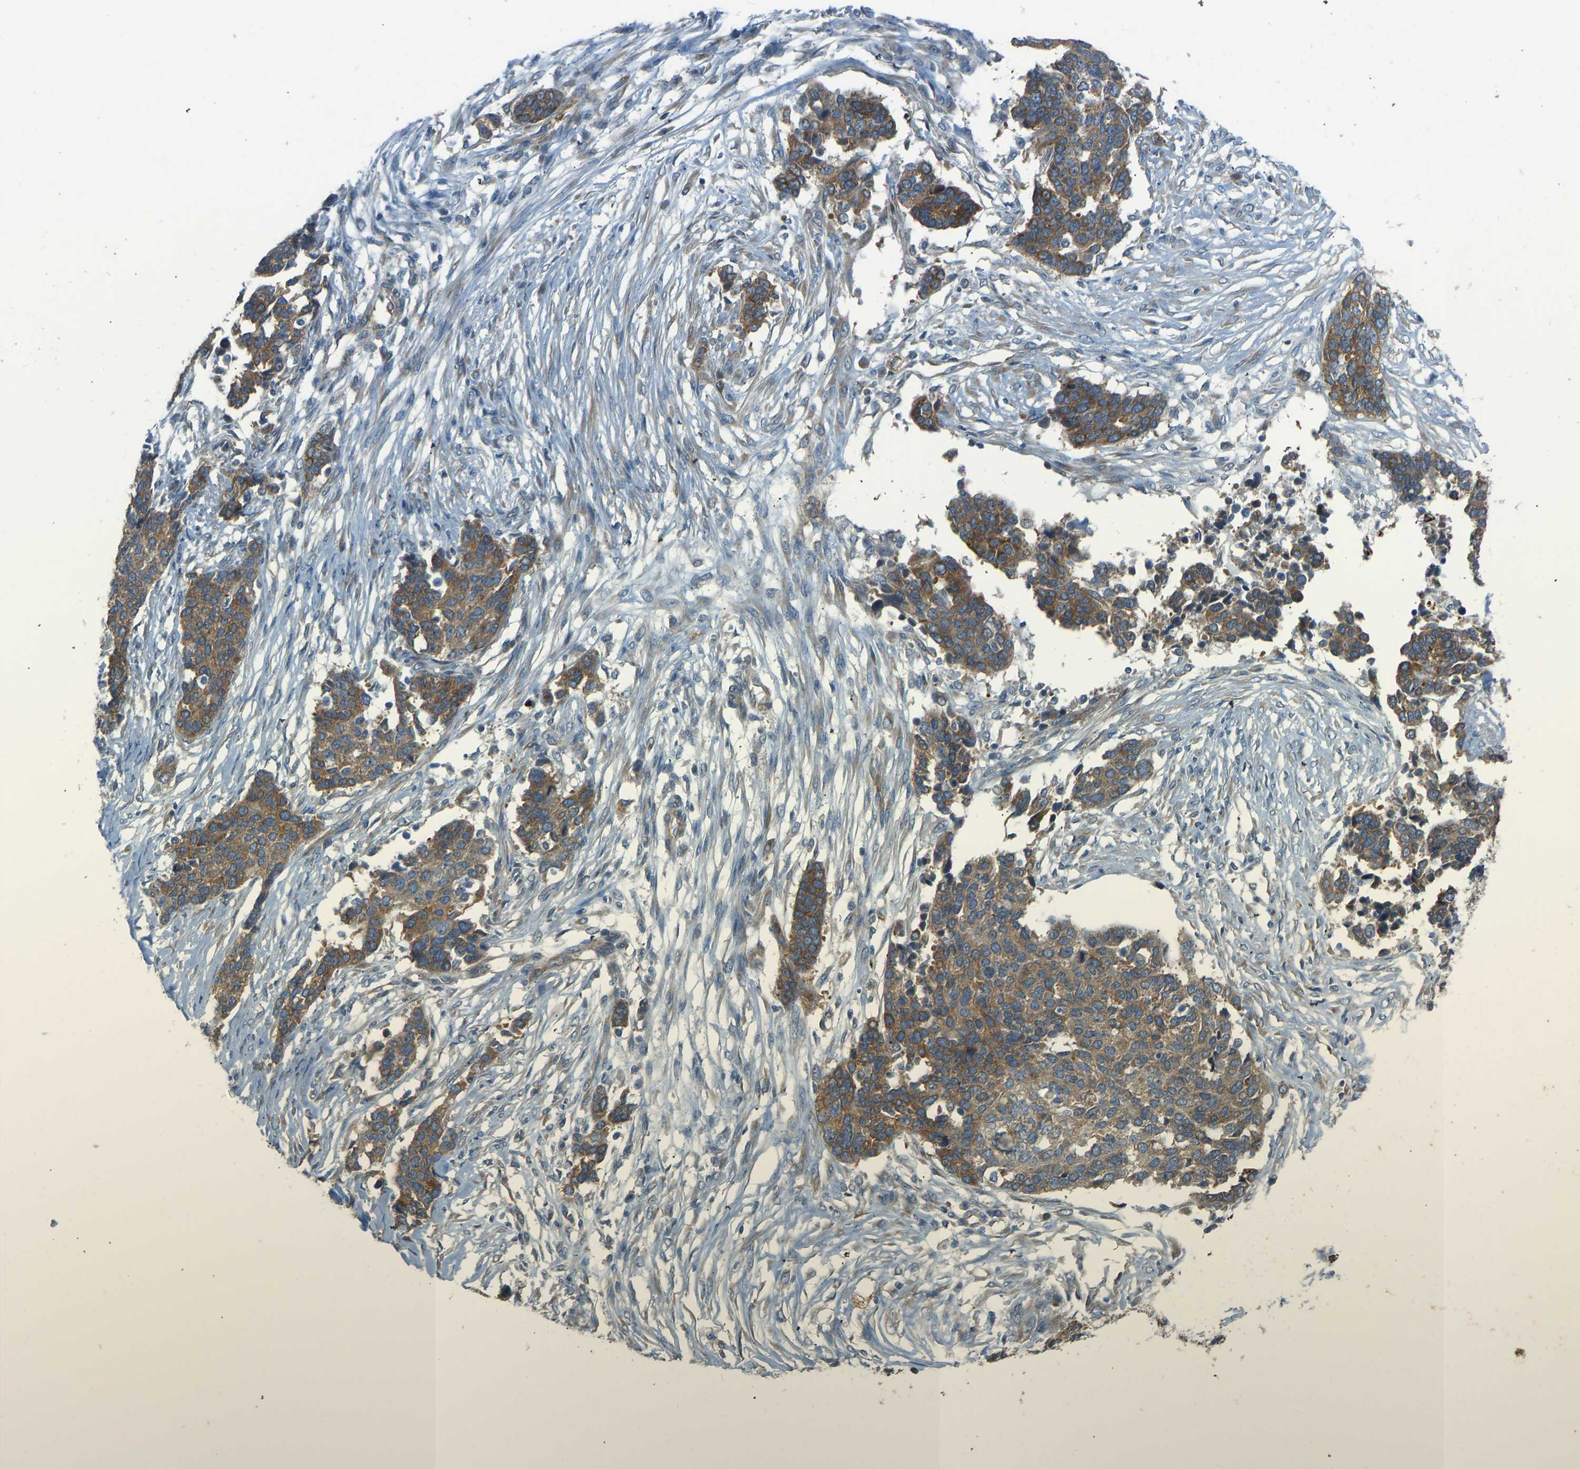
{"staining": {"intensity": "moderate", "quantity": ">75%", "location": "cytoplasmic/membranous"}, "tissue": "ovarian cancer", "cell_type": "Tumor cells", "image_type": "cancer", "snomed": [{"axis": "morphology", "description": "Cystadenocarcinoma, serous, NOS"}, {"axis": "topography", "description": "Ovary"}], "caption": "This micrograph reveals immunohistochemistry staining of human ovarian serous cystadenocarcinoma, with medium moderate cytoplasmic/membranous staining in approximately >75% of tumor cells.", "gene": "STAU2", "patient": {"sex": "female", "age": 44}}